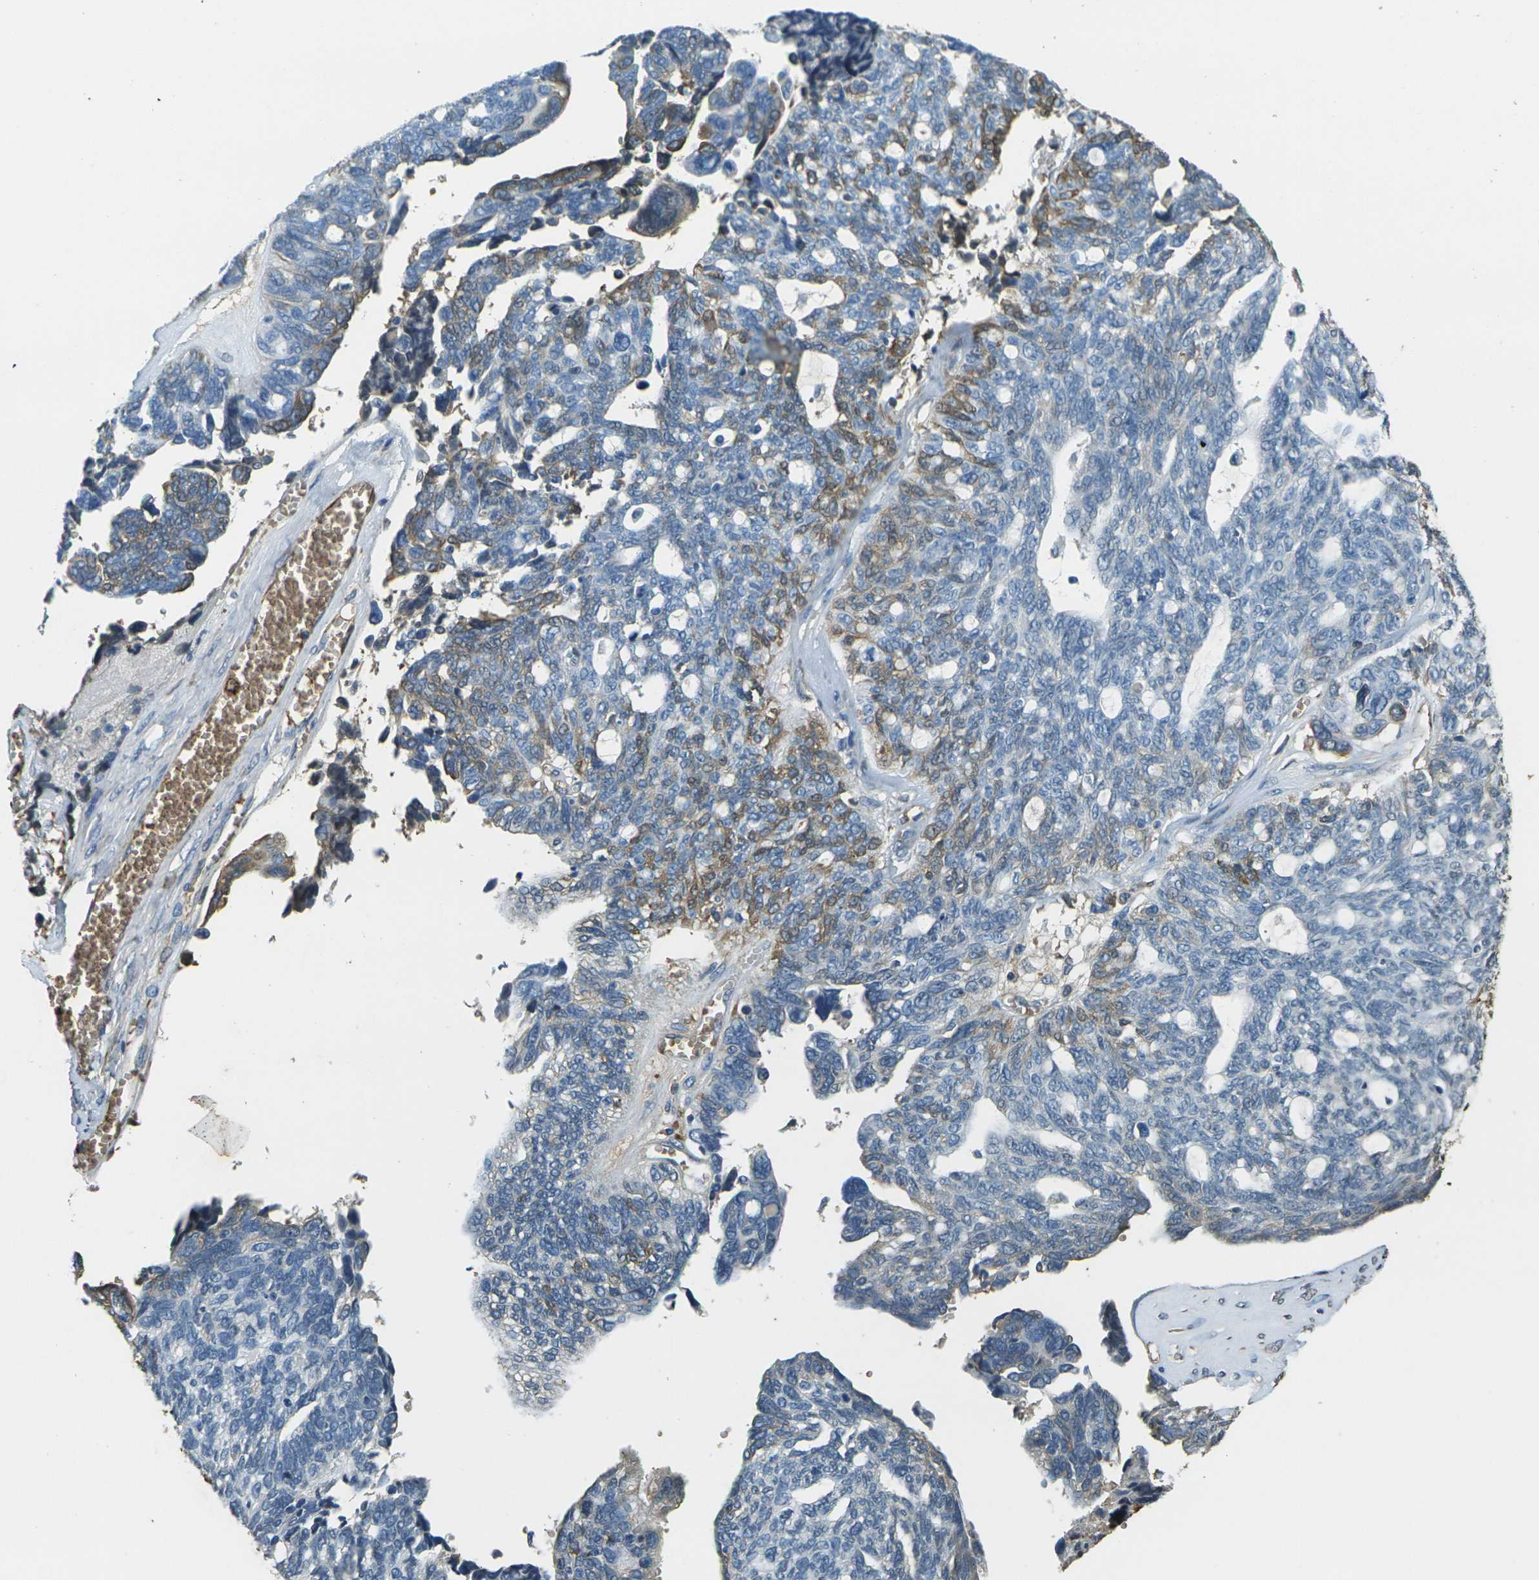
{"staining": {"intensity": "moderate", "quantity": "<25%", "location": "cytoplasmic/membranous"}, "tissue": "ovarian cancer", "cell_type": "Tumor cells", "image_type": "cancer", "snomed": [{"axis": "morphology", "description": "Cystadenocarcinoma, serous, NOS"}, {"axis": "topography", "description": "Ovary"}], "caption": "The micrograph displays immunohistochemical staining of serous cystadenocarcinoma (ovarian). There is moderate cytoplasmic/membranous expression is appreciated in approximately <25% of tumor cells.", "gene": "HBB", "patient": {"sex": "female", "age": 79}}